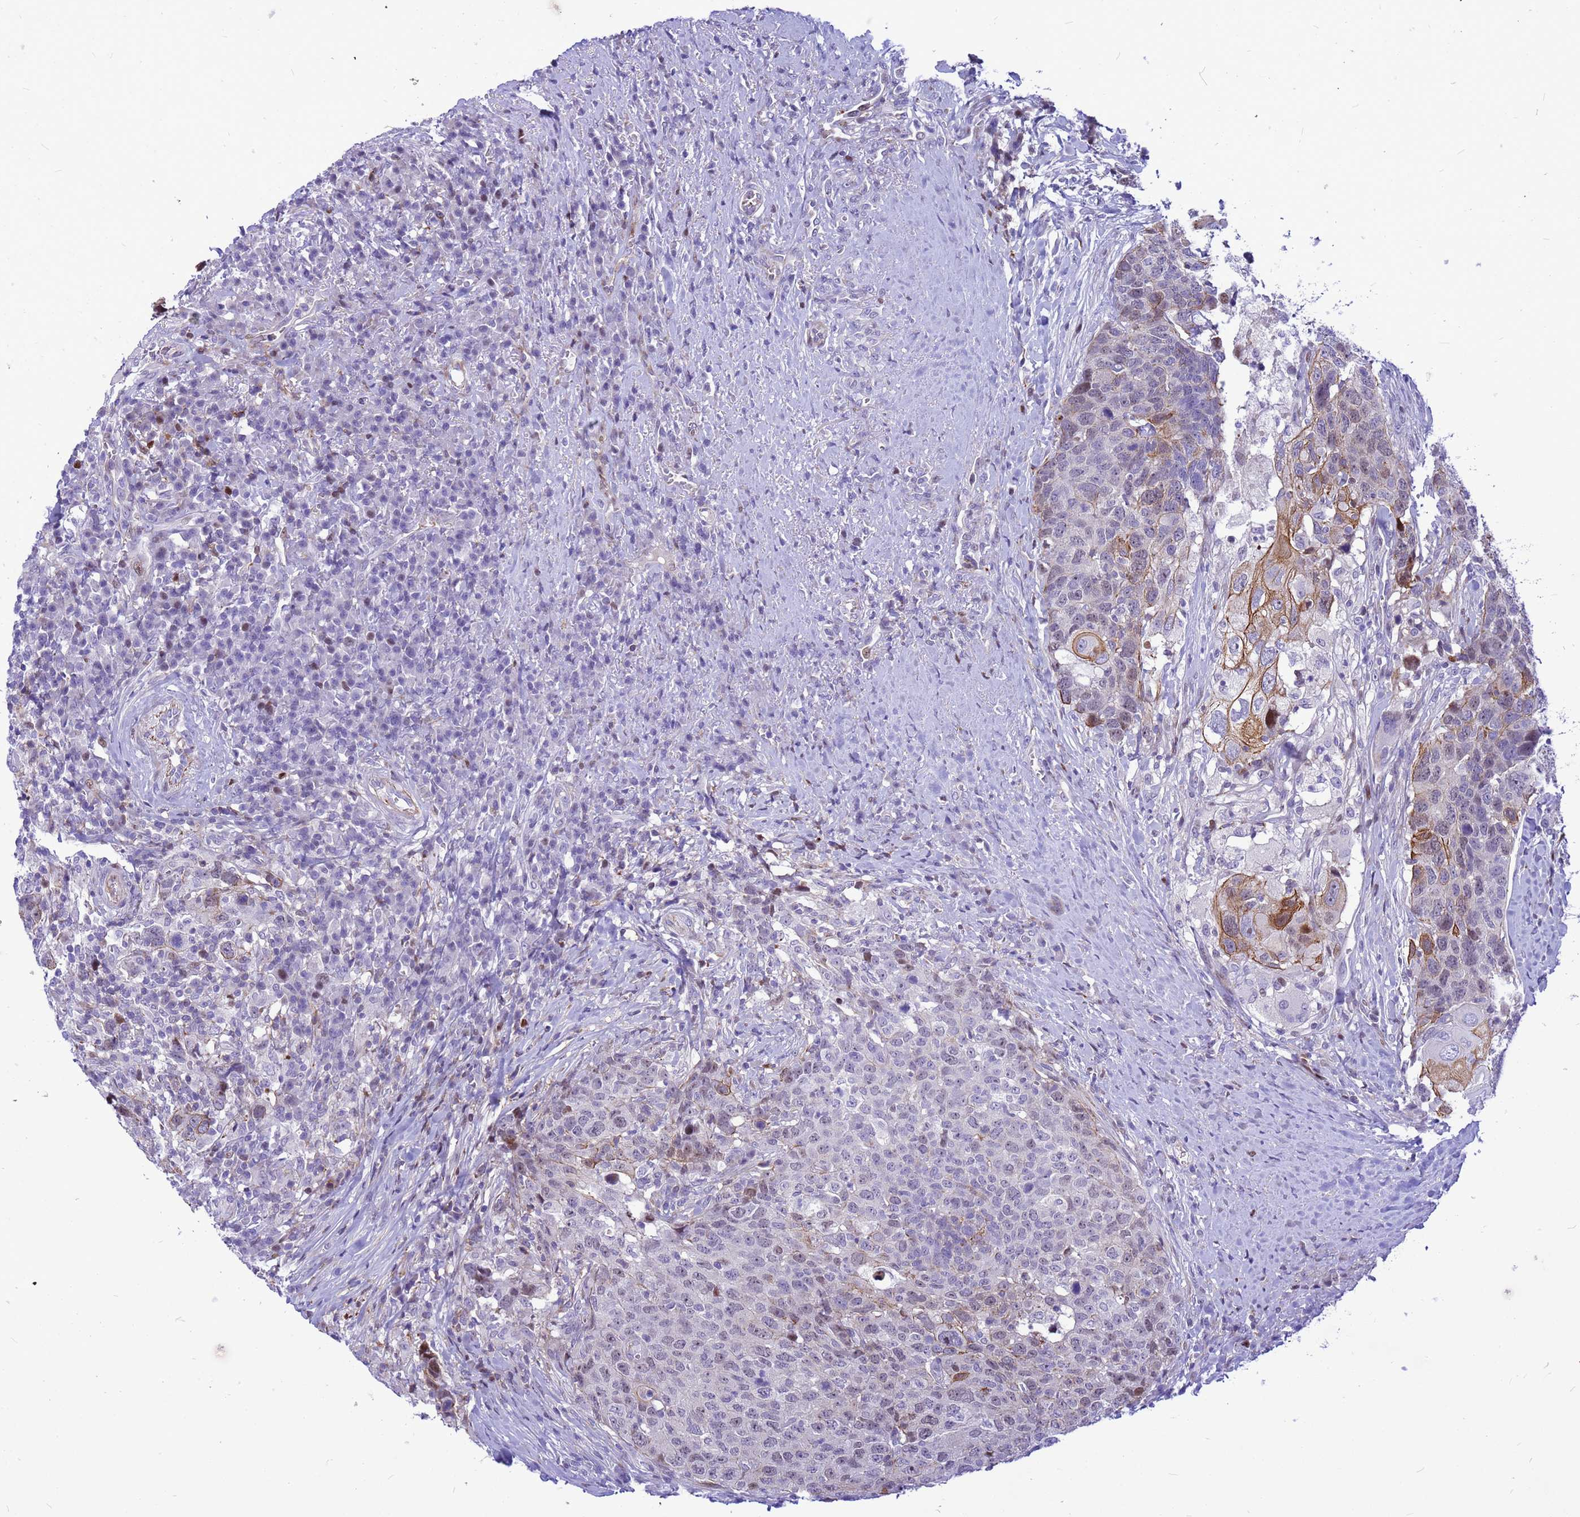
{"staining": {"intensity": "strong", "quantity": "<25%", "location": "cytoplasmic/membranous"}, "tissue": "head and neck cancer", "cell_type": "Tumor cells", "image_type": "cancer", "snomed": [{"axis": "morphology", "description": "Squamous cell carcinoma, NOS"}, {"axis": "topography", "description": "Head-Neck"}], "caption": "This micrograph exhibits head and neck cancer (squamous cell carcinoma) stained with immunohistochemistry (IHC) to label a protein in brown. The cytoplasmic/membranous of tumor cells show strong positivity for the protein. Nuclei are counter-stained blue.", "gene": "ADAMTS7", "patient": {"sex": "male", "age": 66}}